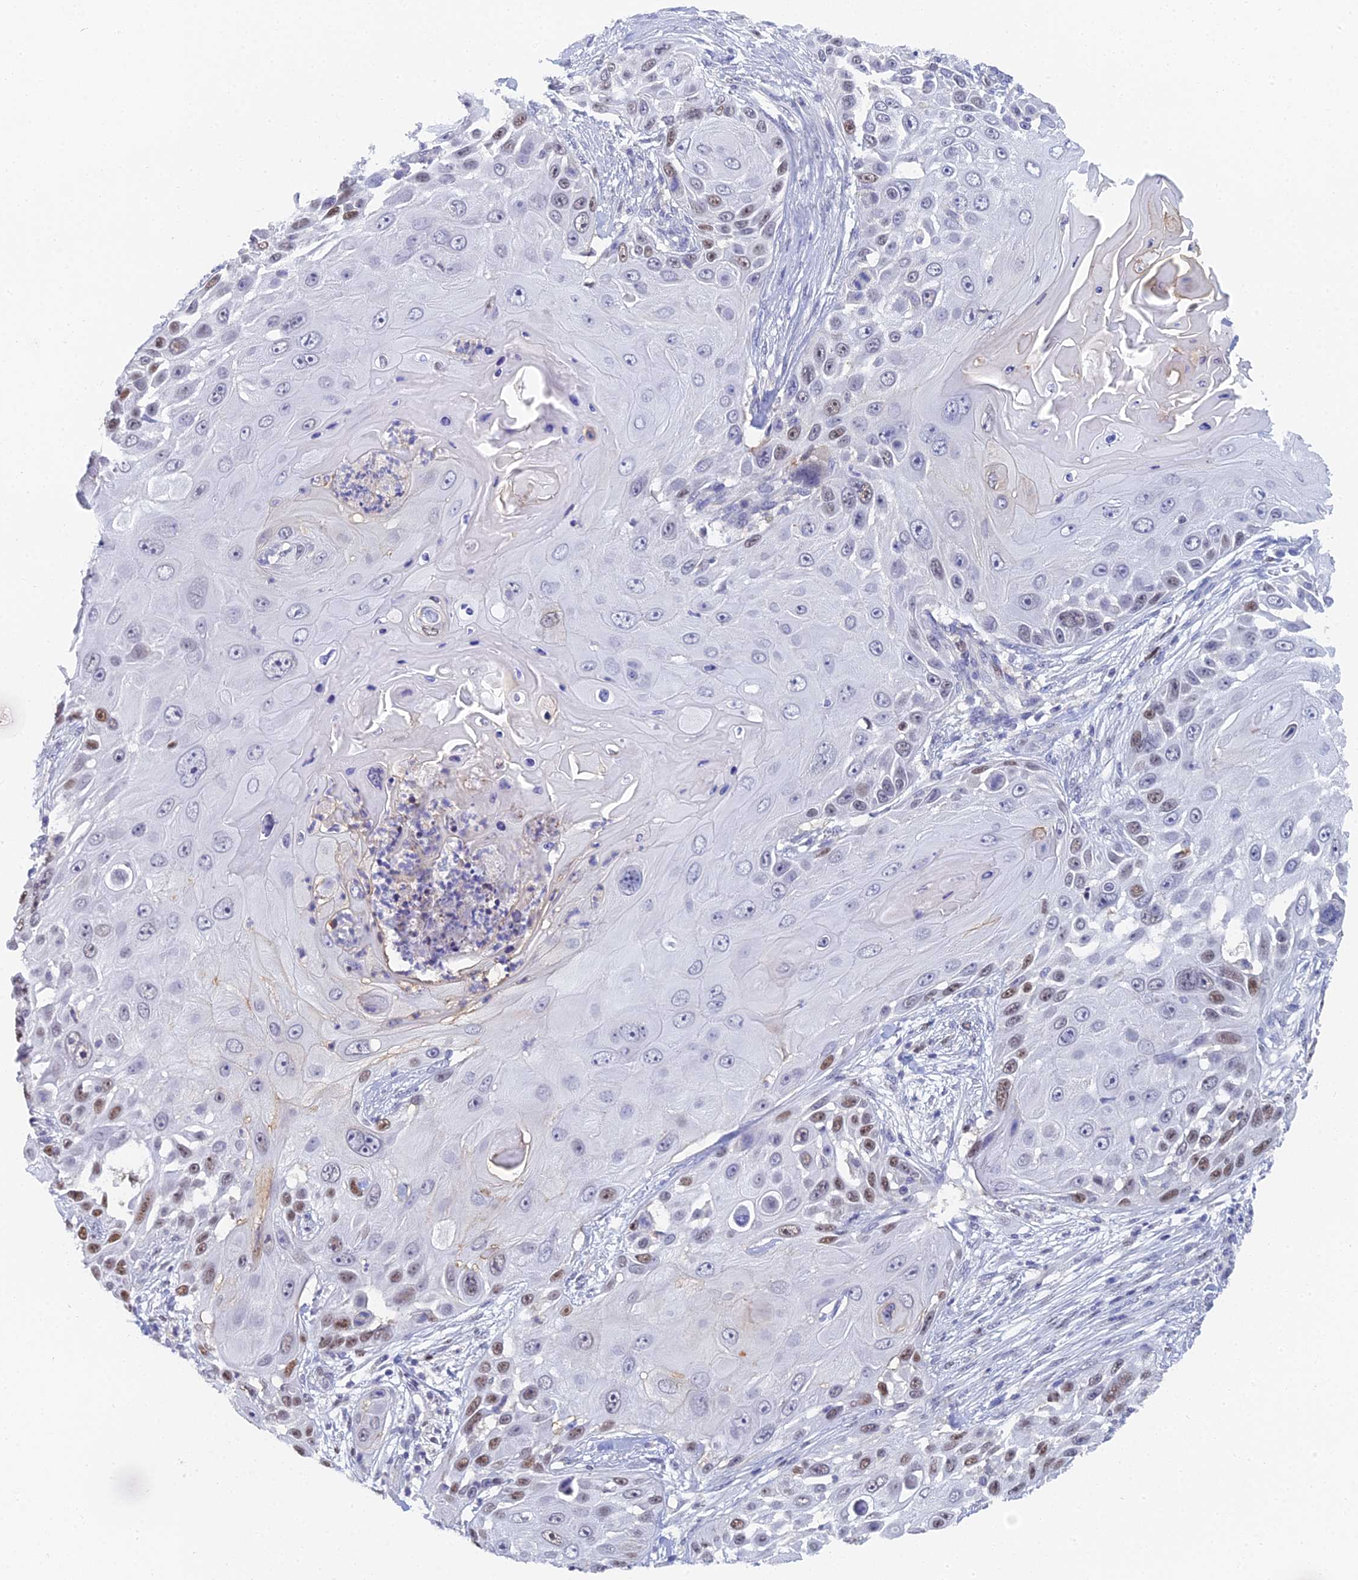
{"staining": {"intensity": "moderate", "quantity": "25%-75%", "location": "nuclear"}, "tissue": "skin cancer", "cell_type": "Tumor cells", "image_type": "cancer", "snomed": [{"axis": "morphology", "description": "Squamous cell carcinoma, NOS"}, {"axis": "topography", "description": "Skin"}], "caption": "Skin cancer (squamous cell carcinoma) was stained to show a protein in brown. There is medium levels of moderate nuclear expression in about 25%-75% of tumor cells.", "gene": "MCM2", "patient": {"sex": "female", "age": 44}}